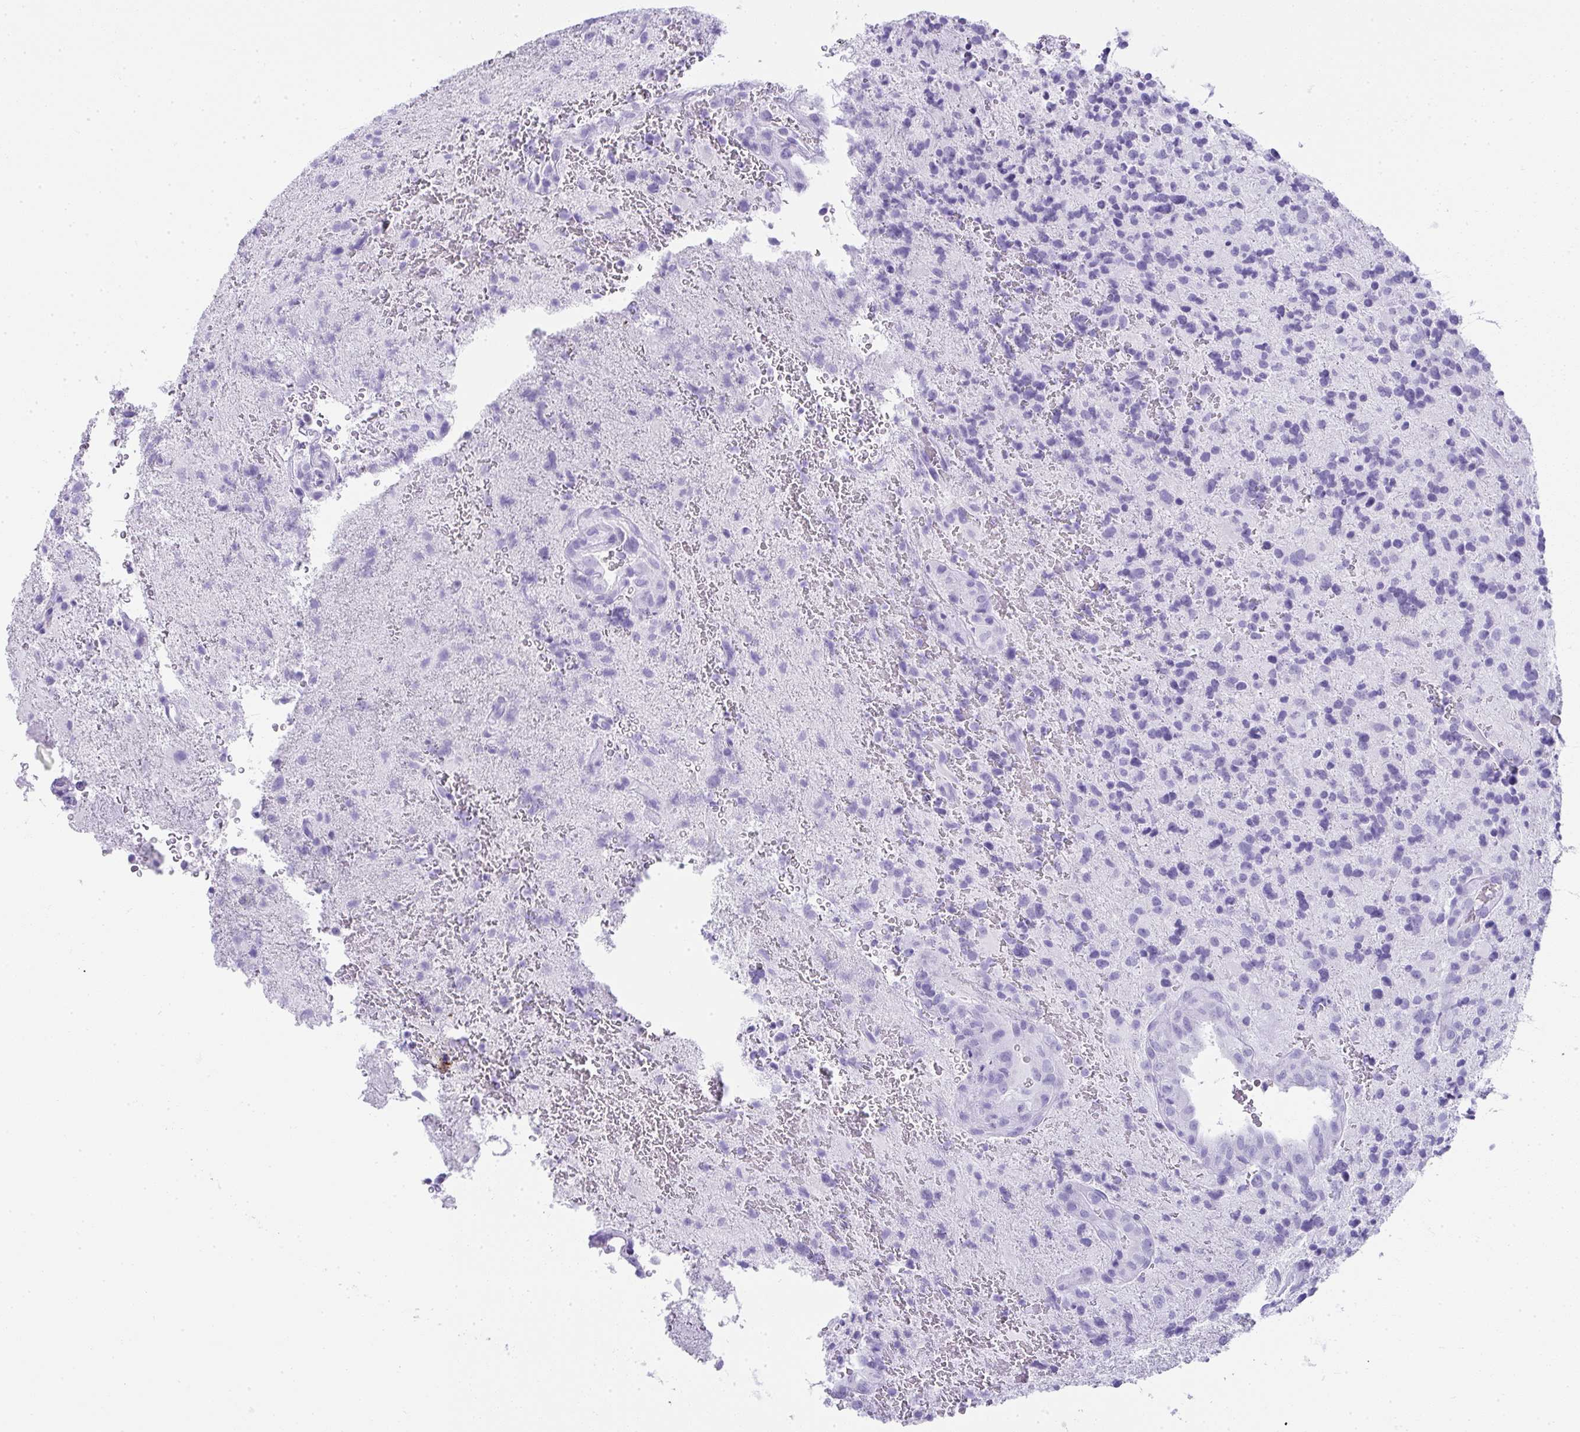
{"staining": {"intensity": "negative", "quantity": "none", "location": "none"}, "tissue": "glioma", "cell_type": "Tumor cells", "image_type": "cancer", "snomed": [{"axis": "morphology", "description": "Glioma, malignant, High grade"}, {"axis": "topography", "description": "Brain"}], "caption": "Tumor cells are negative for brown protein staining in high-grade glioma (malignant).", "gene": "CDADC1", "patient": {"sex": "male", "age": 53}}